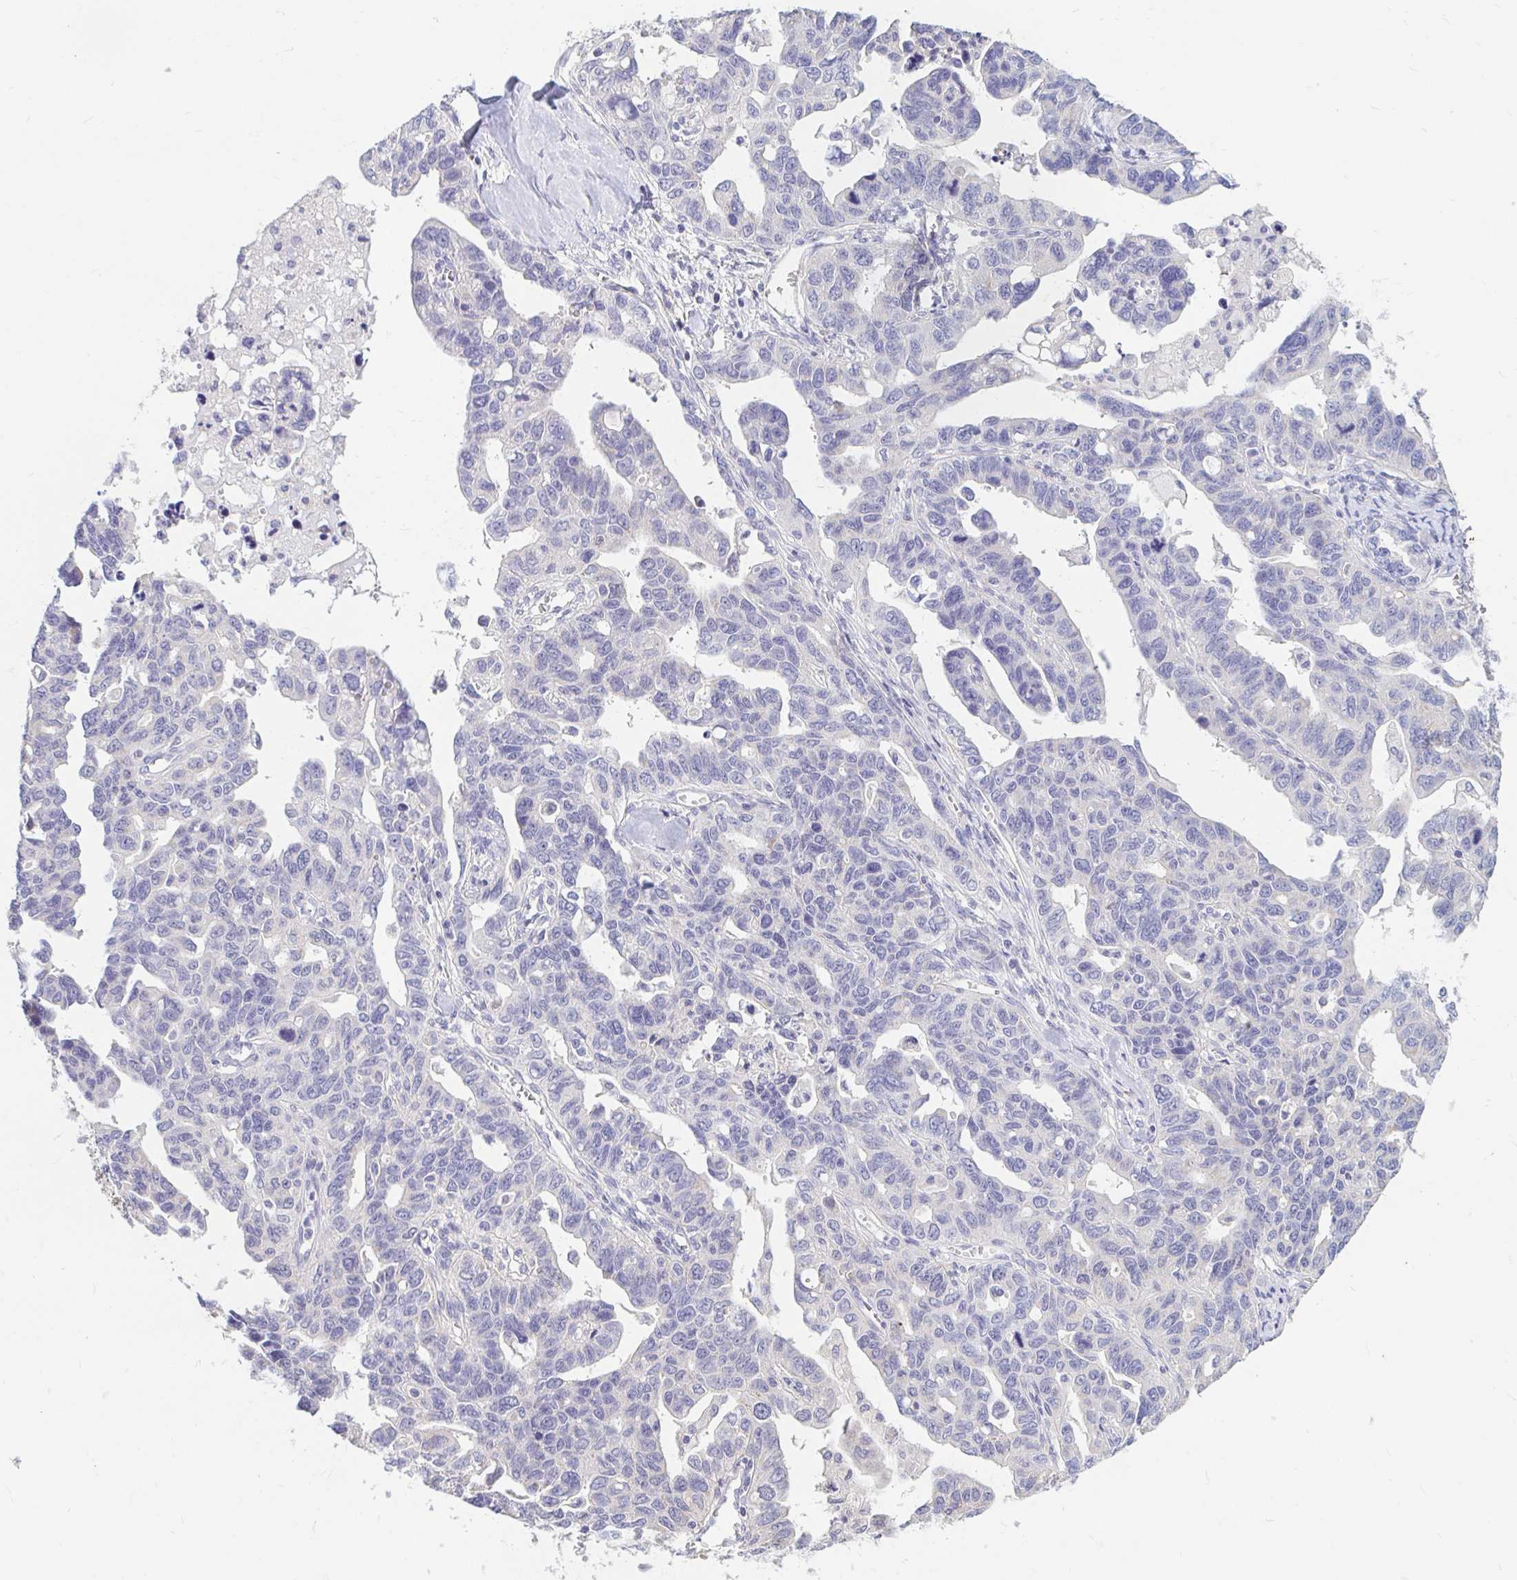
{"staining": {"intensity": "negative", "quantity": "none", "location": "none"}, "tissue": "ovarian cancer", "cell_type": "Tumor cells", "image_type": "cancer", "snomed": [{"axis": "morphology", "description": "Cystadenocarcinoma, serous, NOS"}, {"axis": "topography", "description": "Ovary"}], "caption": "An immunohistochemistry (IHC) photomicrograph of serous cystadenocarcinoma (ovarian) is shown. There is no staining in tumor cells of serous cystadenocarcinoma (ovarian).", "gene": "ADH1A", "patient": {"sex": "female", "age": 69}}